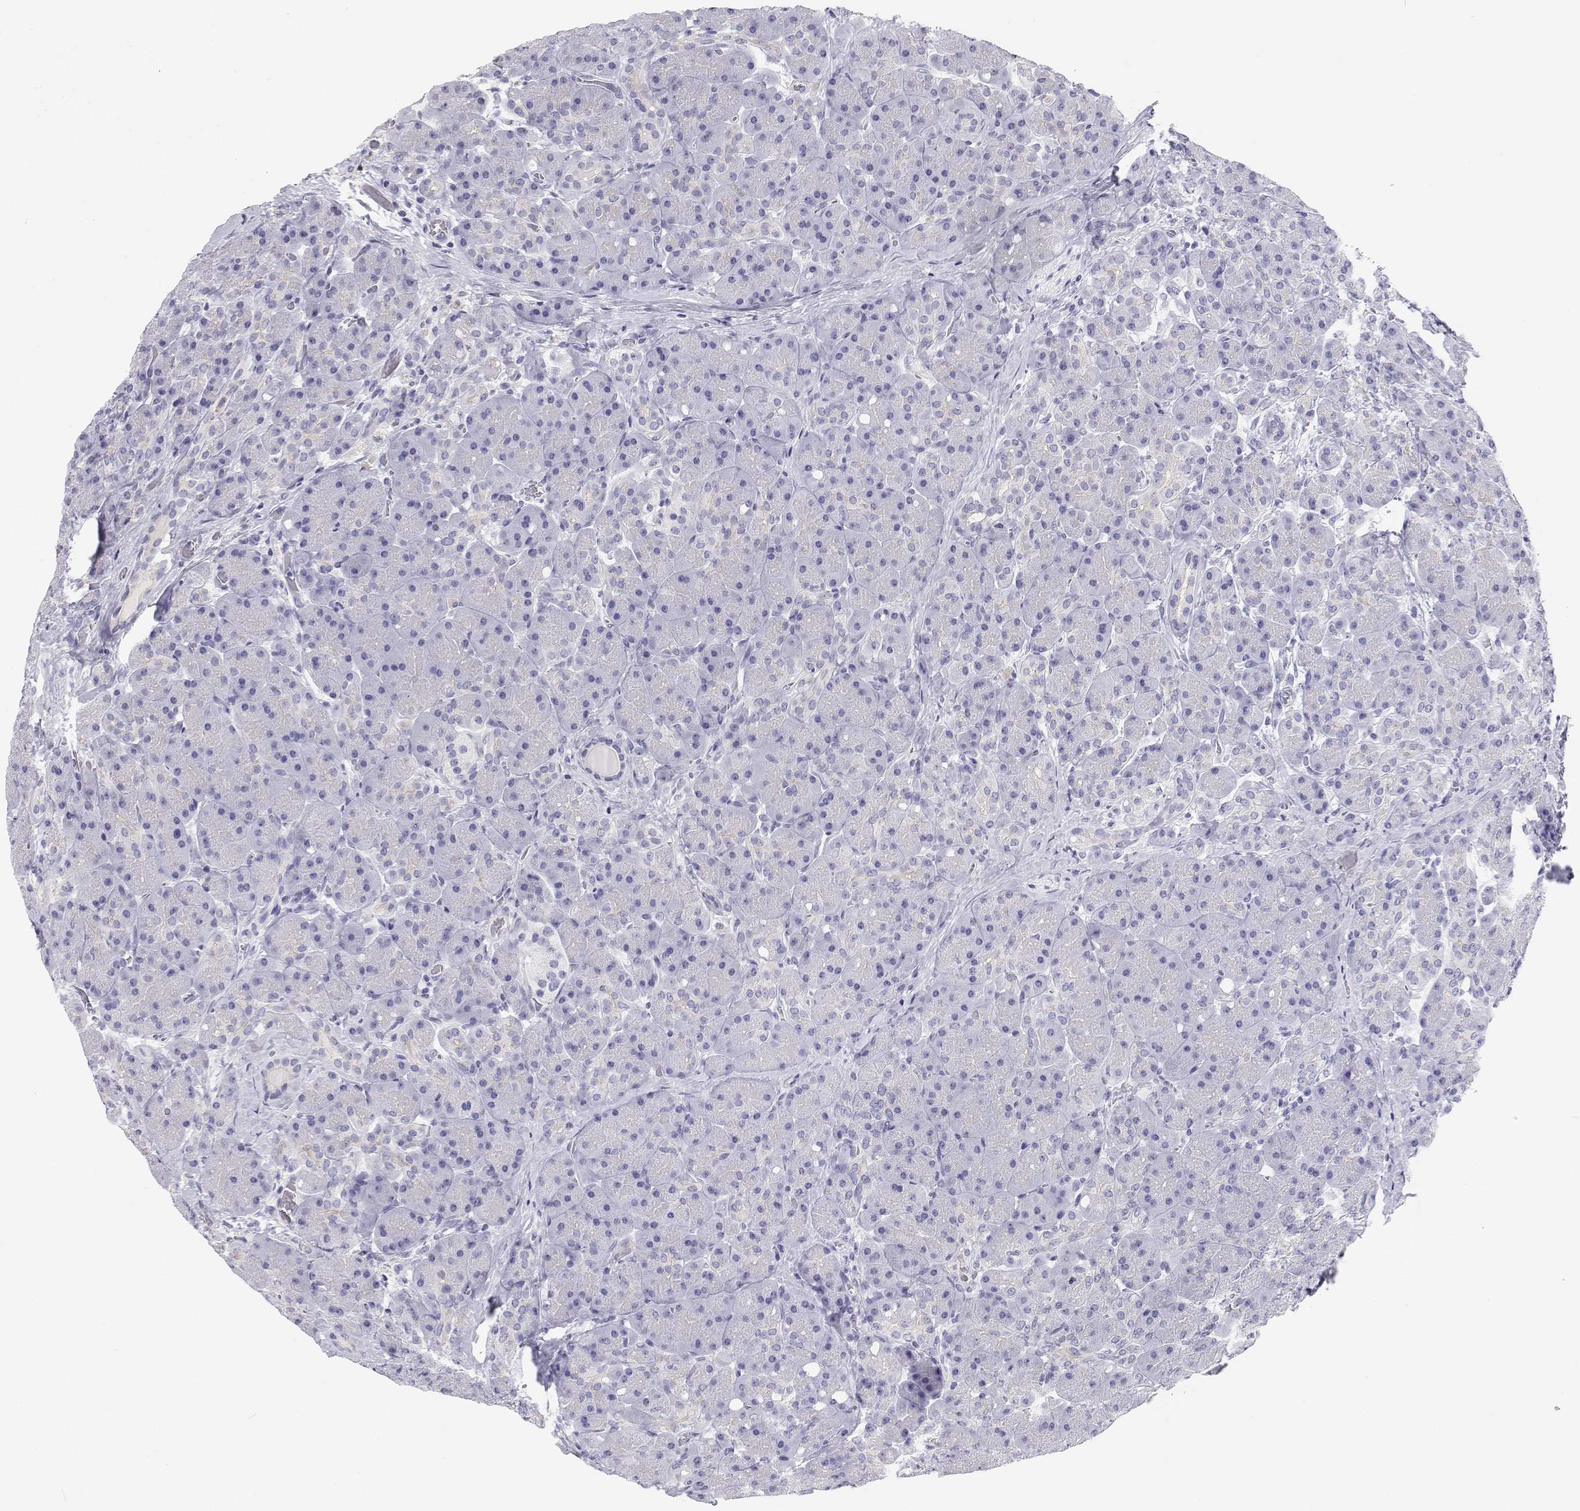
{"staining": {"intensity": "negative", "quantity": "none", "location": "none"}, "tissue": "pancreas", "cell_type": "Exocrine glandular cells", "image_type": "normal", "snomed": [{"axis": "morphology", "description": "Normal tissue, NOS"}, {"axis": "topography", "description": "Pancreas"}], "caption": "This is a photomicrograph of immunohistochemistry staining of unremarkable pancreas, which shows no expression in exocrine glandular cells. (DAB immunohistochemistry (IHC), high magnification).", "gene": "BHMT", "patient": {"sex": "male", "age": 55}}